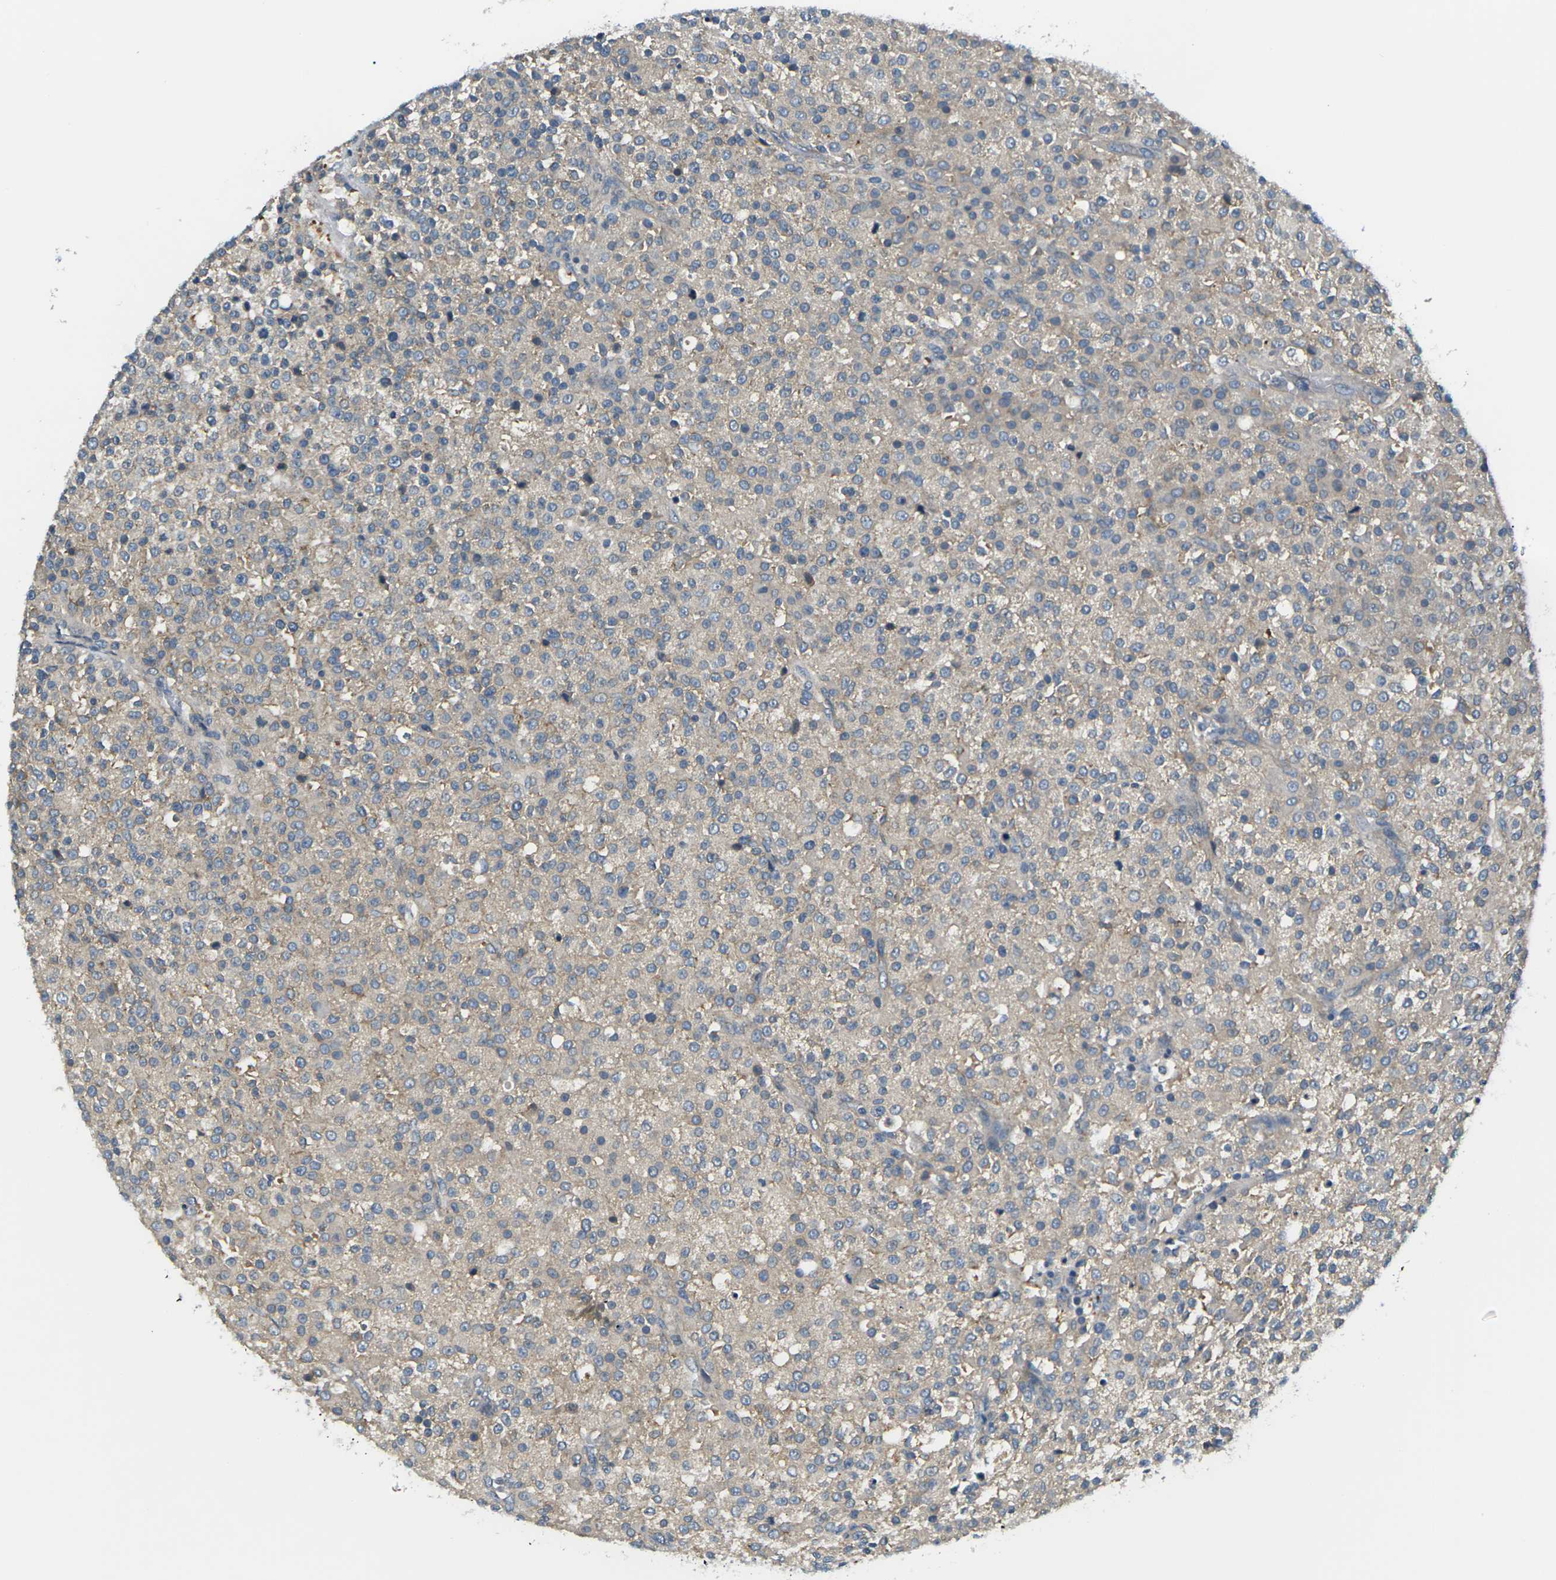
{"staining": {"intensity": "weak", "quantity": ">75%", "location": "cytoplasmic/membranous"}, "tissue": "testis cancer", "cell_type": "Tumor cells", "image_type": "cancer", "snomed": [{"axis": "morphology", "description": "Seminoma, NOS"}, {"axis": "topography", "description": "Testis"}], "caption": "This histopathology image exhibits testis cancer (seminoma) stained with immunohistochemistry to label a protein in brown. The cytoplasmic/membranous of tumor cells show weak positivity for the protein. Nuclei are counter-stained blue.", "gene": "SLC13A3", "patient": {"sex": "male", "age": 59}}